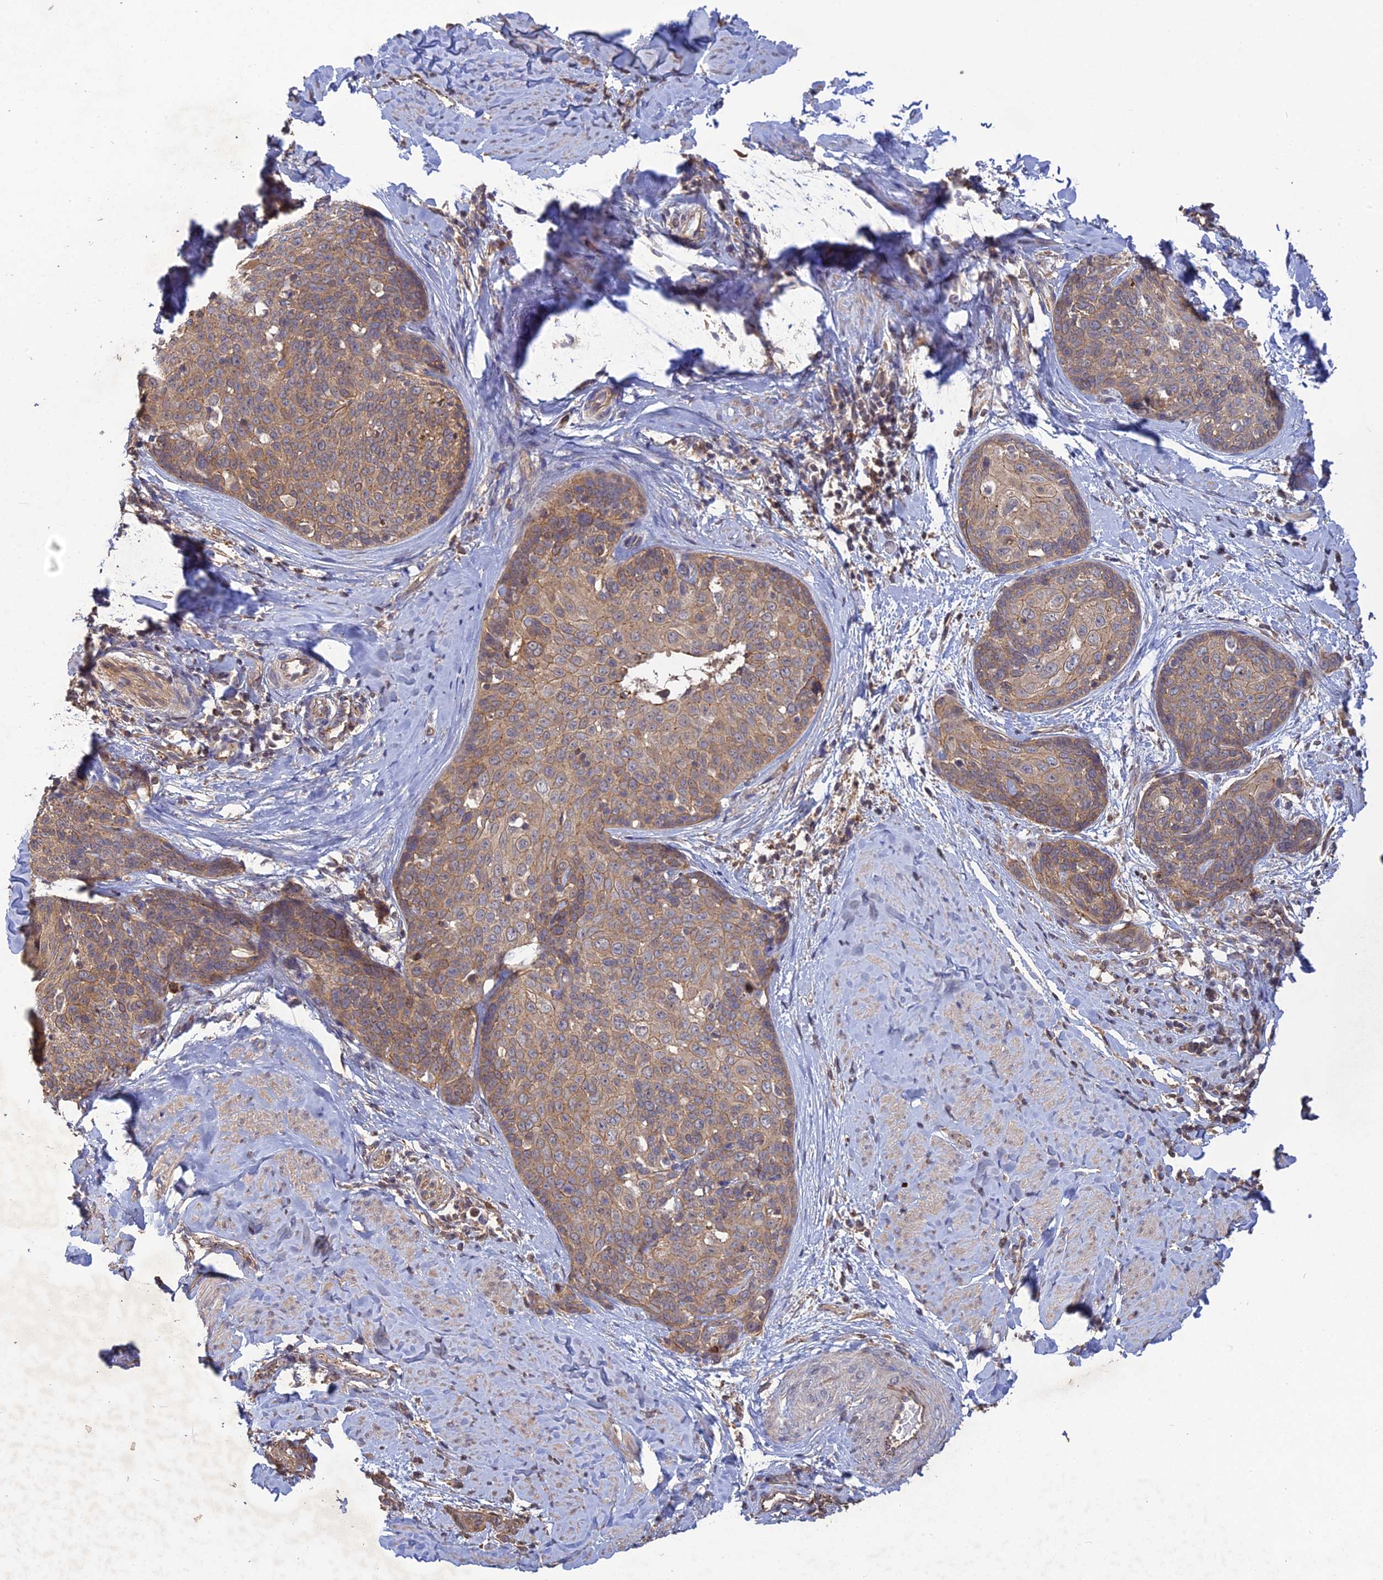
{"staining": {"intensity": "weak", "quantity": "25%-75%", "location": "cytoplasmic/membranous"}, "tissue": "cervical cancer", "cell_type": "Tumor cells", "image_type": "cancer", "snomed": [{"axis": "morphology", "description": "Squamous cell carcinoma, NOS"}, {"axis": "topography", "description": "Cervix"}], "caption": "Brown immunohistochemical staining in human cervical cancer exhibits weak cytoplasmic/membranous staining in about 25%-75% of tumor cells.", "gene": "ARHGAP40", "patient": {"sex": "female", "age": 50}}